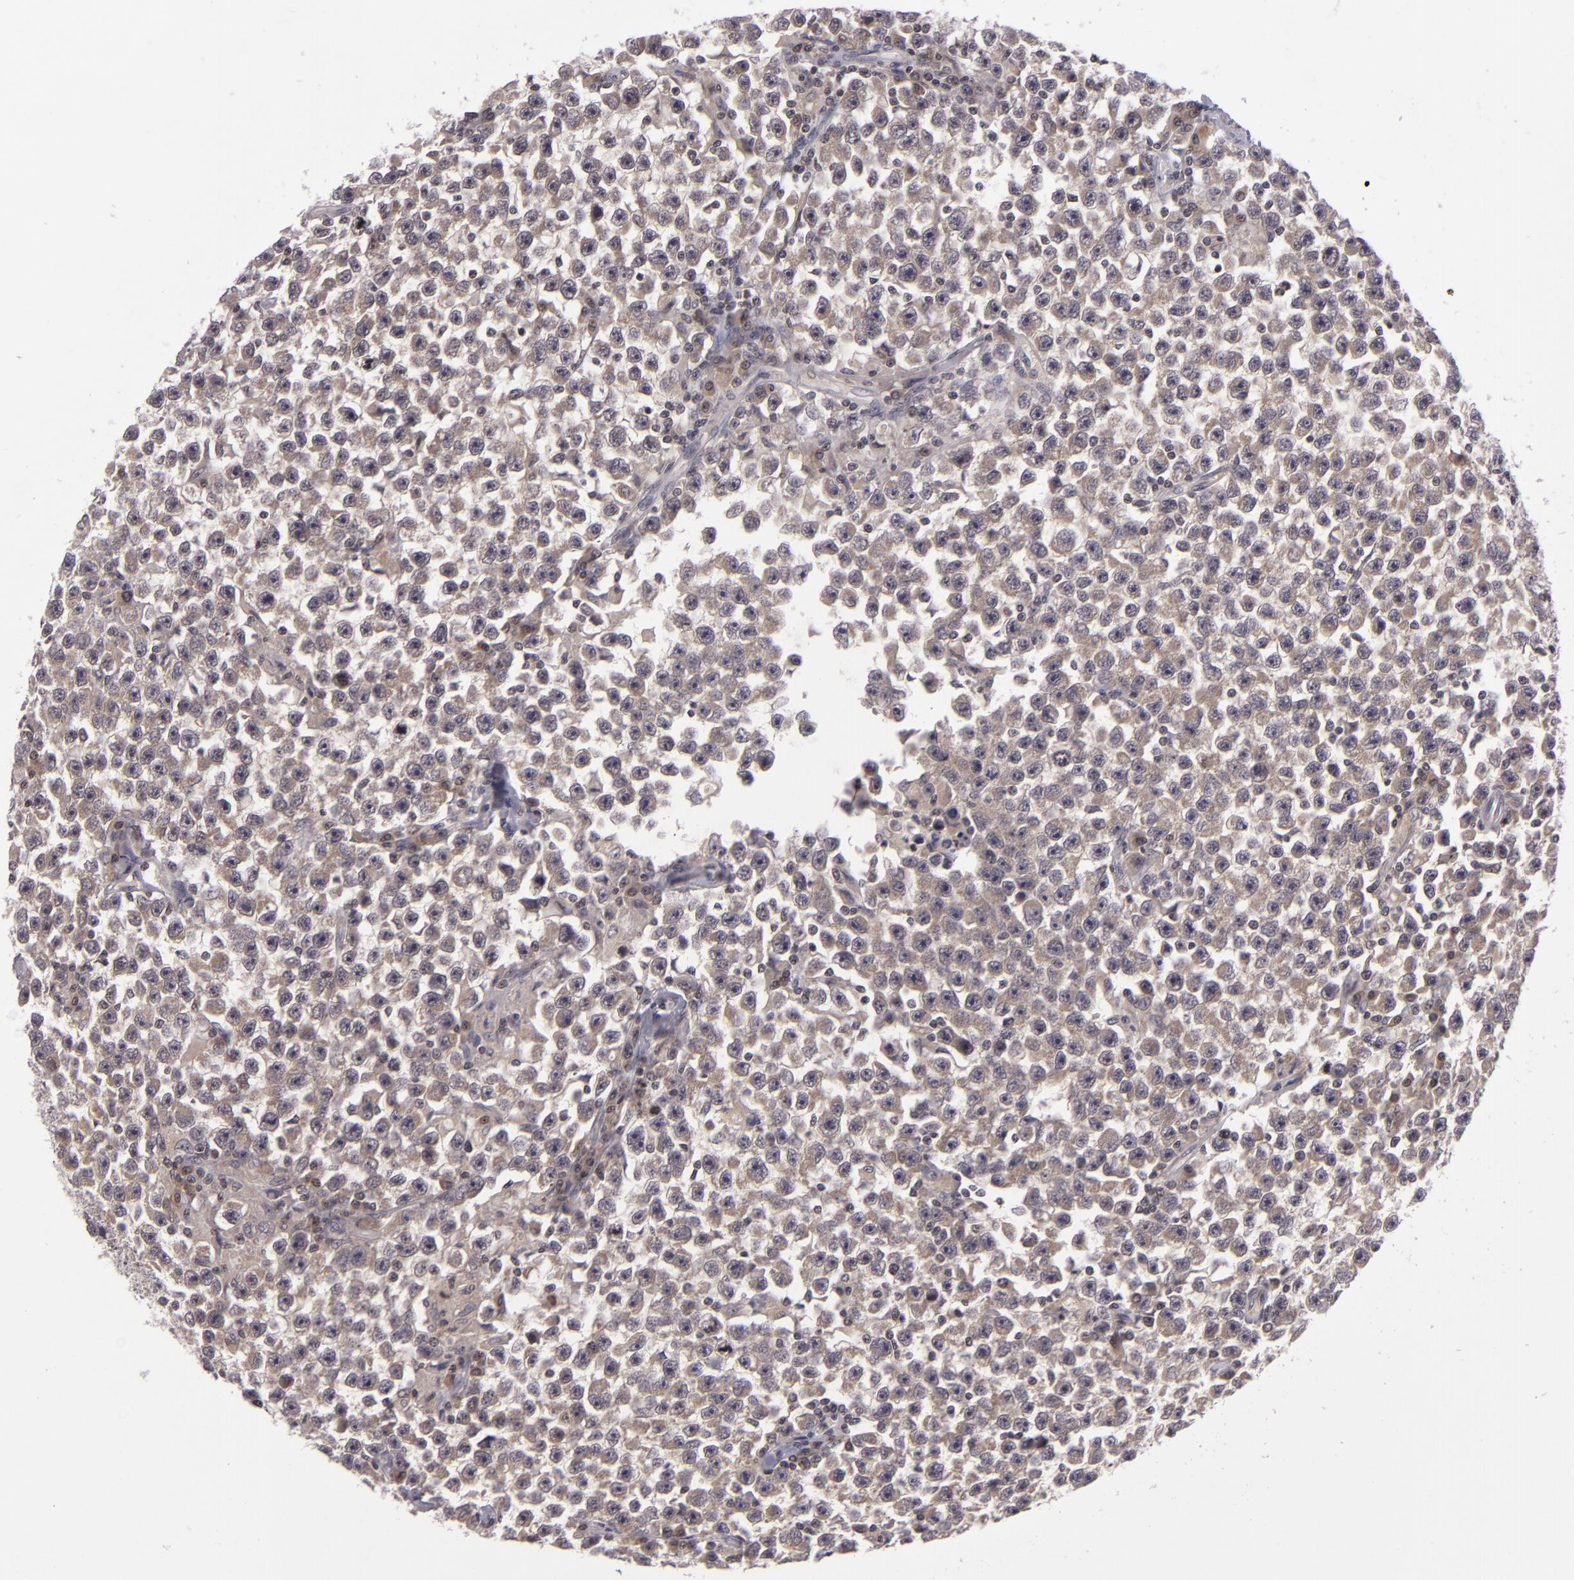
{"staining": {"intensity": "moderate", "quantity": ">75%", "location": "cytoplasmic/membranous"}, "tissue": "testis cancer", "cell_type": "Tumor cells", "image_type": "cancer", "snomed": [{"axis": "morphology", "description": "Seminoma, NOS"}, {"axis": "topography", "description": "Testis"}], "caption": "Moderate cytoplasmic/membranous staining is identified in approximately >75% of tumor cells in testis cancer (seminoma).", "gene": "CASP8", "patient": {"sex": "male", "age": 33}}